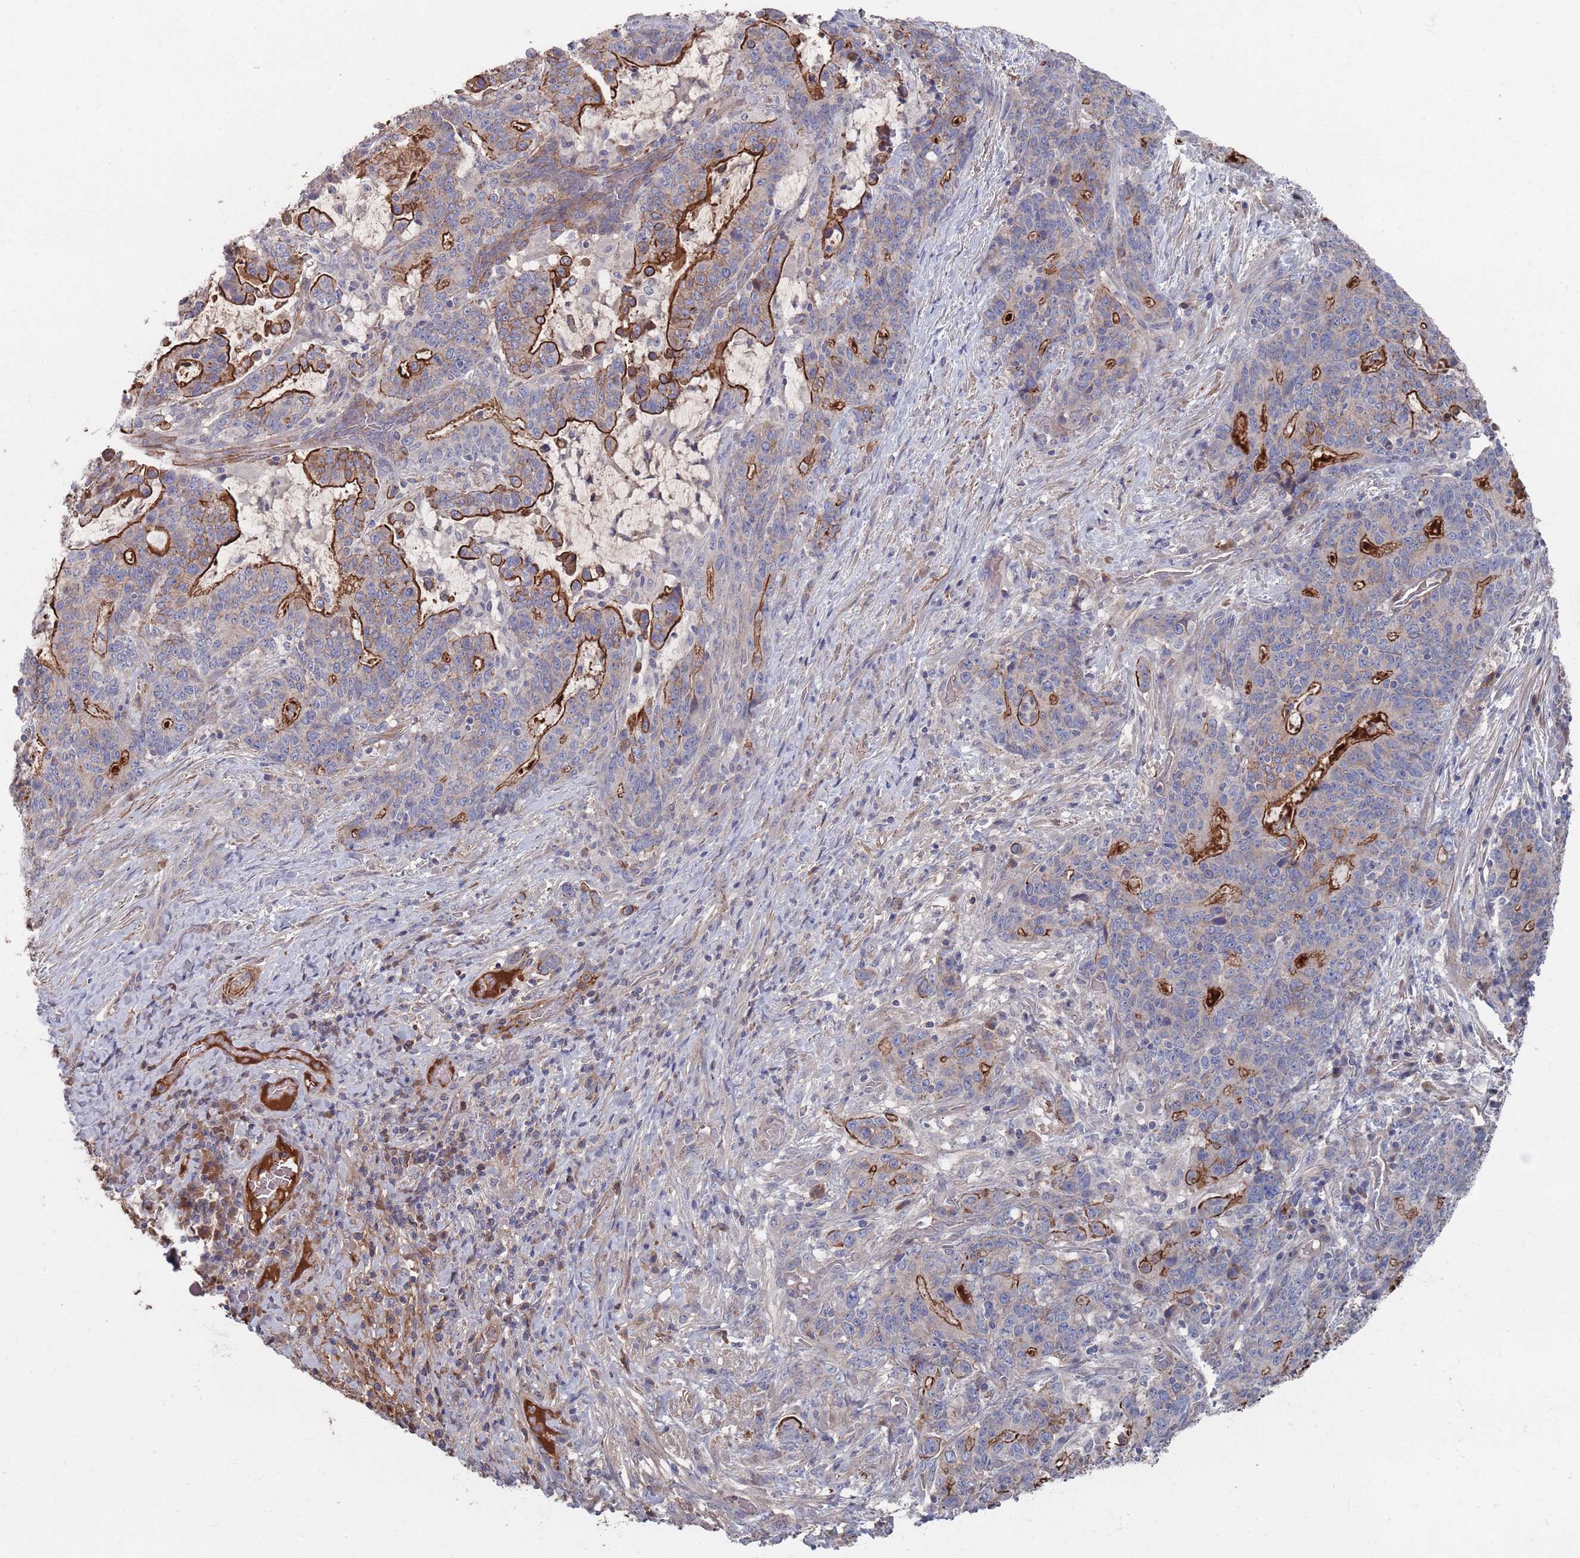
{"staining": {"intensity": "strong", "quantity": "<25%", "location": "cytoplasmic/membranous"}, "tissue": "stomach cancer", "cell_type": "Tumor cells", "image_type": "cancer", "snomed": [{"axis": "morphology", "description": "Normal tissue, NOS"}, {"axis": "morphology", "description": "Adenocarcinoma, NOS"}, {"axis": "topography", "description": "Stomach"}], "caption": "This image reveals IHC staining of stomach cancer (adenocarcinoma), with medium strong cytoplasmic/membranous positivity in approximately <25% of tumor cells.", "gene": "PLEKHA4", "patient": {"sex": "female", "age": 64}}